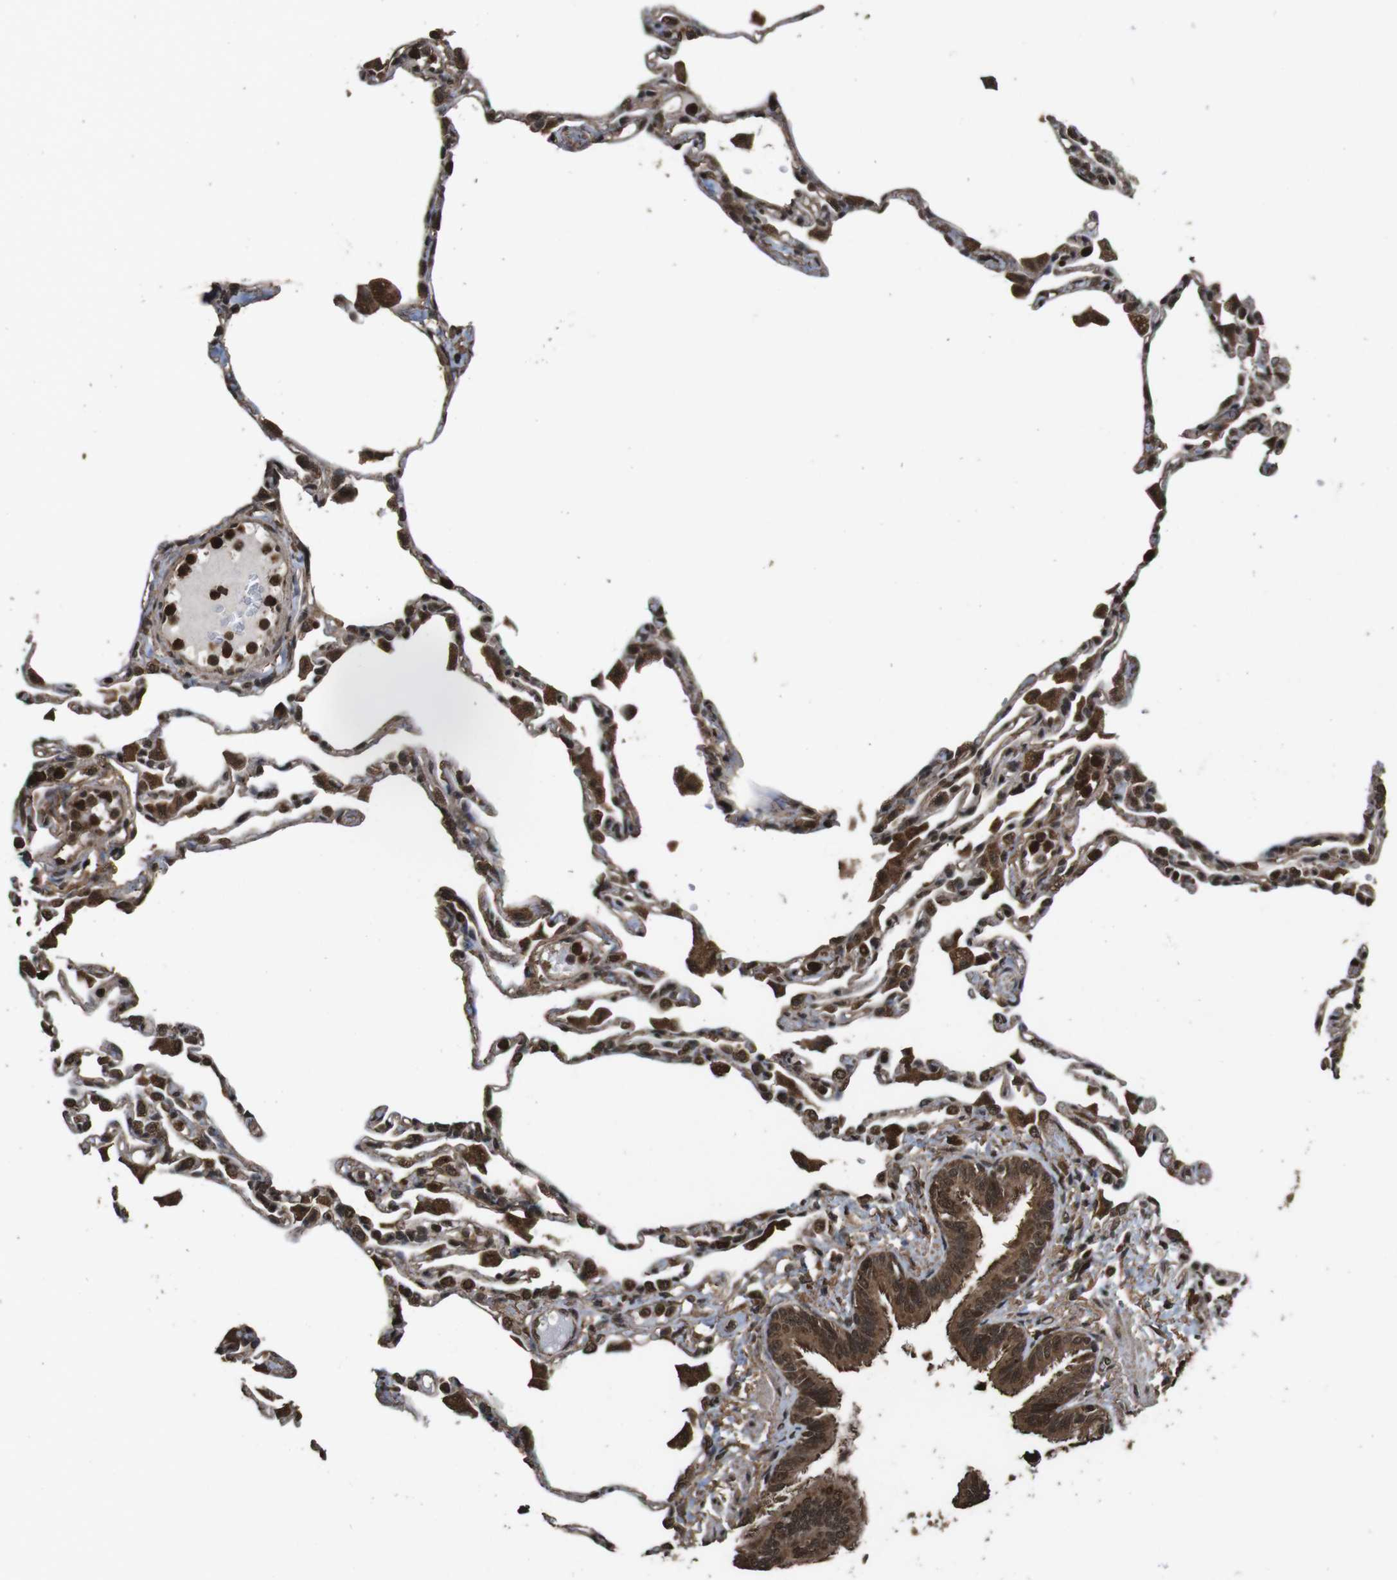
{"staining": {"intensity": "strong", "quantity": "25%-75%", "location": "cytoplasmic/membranous,nuclear"}, "tissue": "lung", "cell_type": "Alveolar cells", "image_type": "normal", "snomed": [{"axis": "morphology", "description": "Normal tissue, NOS"}, {"axis": "topography", "description": "Lung"}], "caption": "Strong cytoplasmic/membranous,nuclear staining is appreciated in approximately 25%-75% of alveolar cells in benign lung. (IHC, brightfield microscopy, high magnification).", "gene": "RRAS2", "patient": {"sex": "female", "age": 49}}